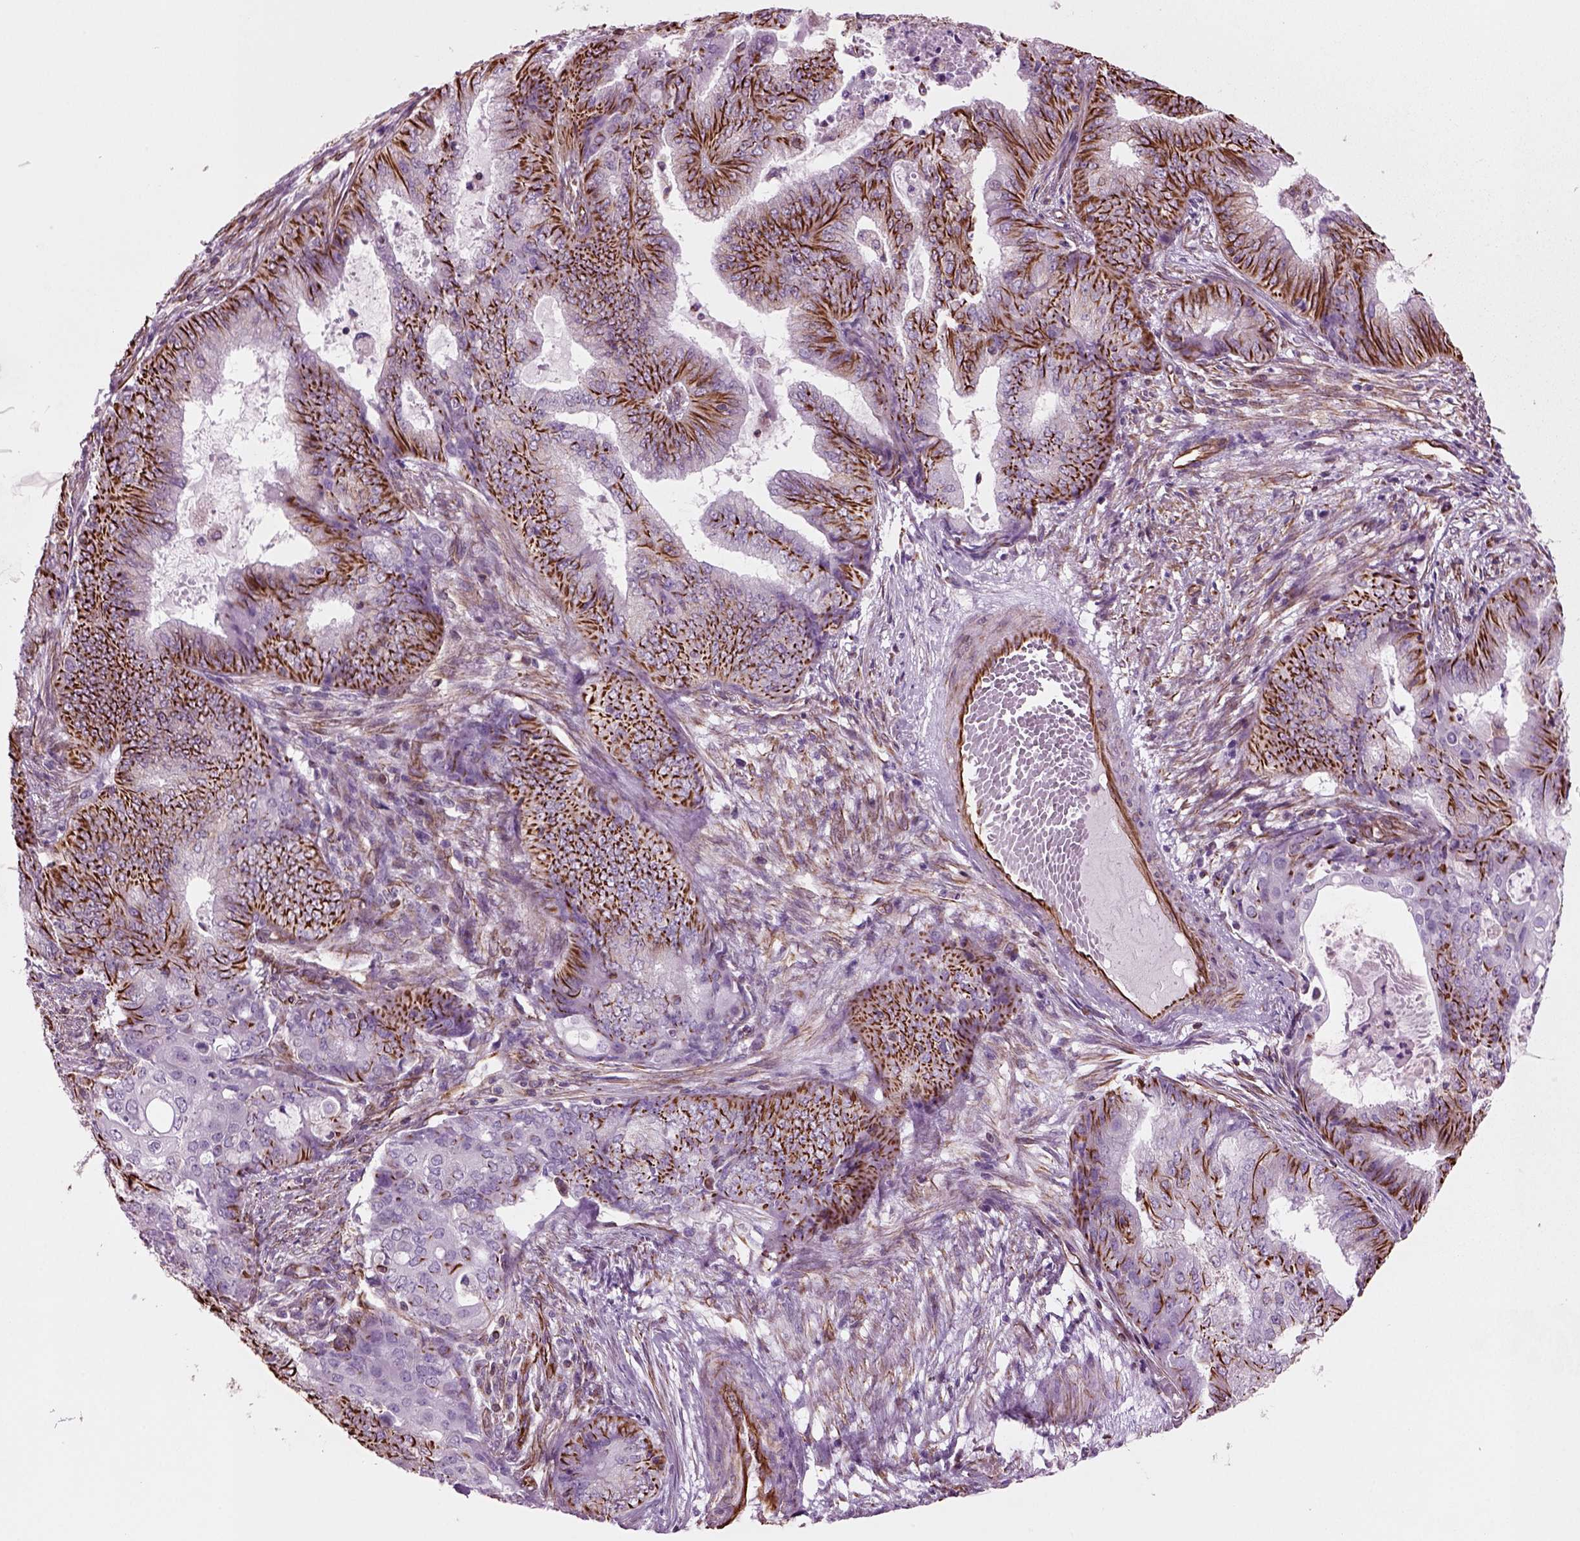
{"staining": {"intensity": "strong", "quantity": ">75%", "location": "cytoplasmic/membranous"}, "tissue": "endometrial cancer", "cell_type": "Tumor cells", "image_type": "cancer", "snomed": [{"axis": "morphology", "description": "Adenocarcinoma, NOS"}, {"axis": "topography", "description": "Endometrium"}], "caption": "IHC (DAB) staining of endometrial adenocarcinoma exhibits strong cytoplasmic/membranous protein expression in approximately >75% of tumor cells.", "gene": "ACER3", "patient": {"sex": "female", "age": 62}}